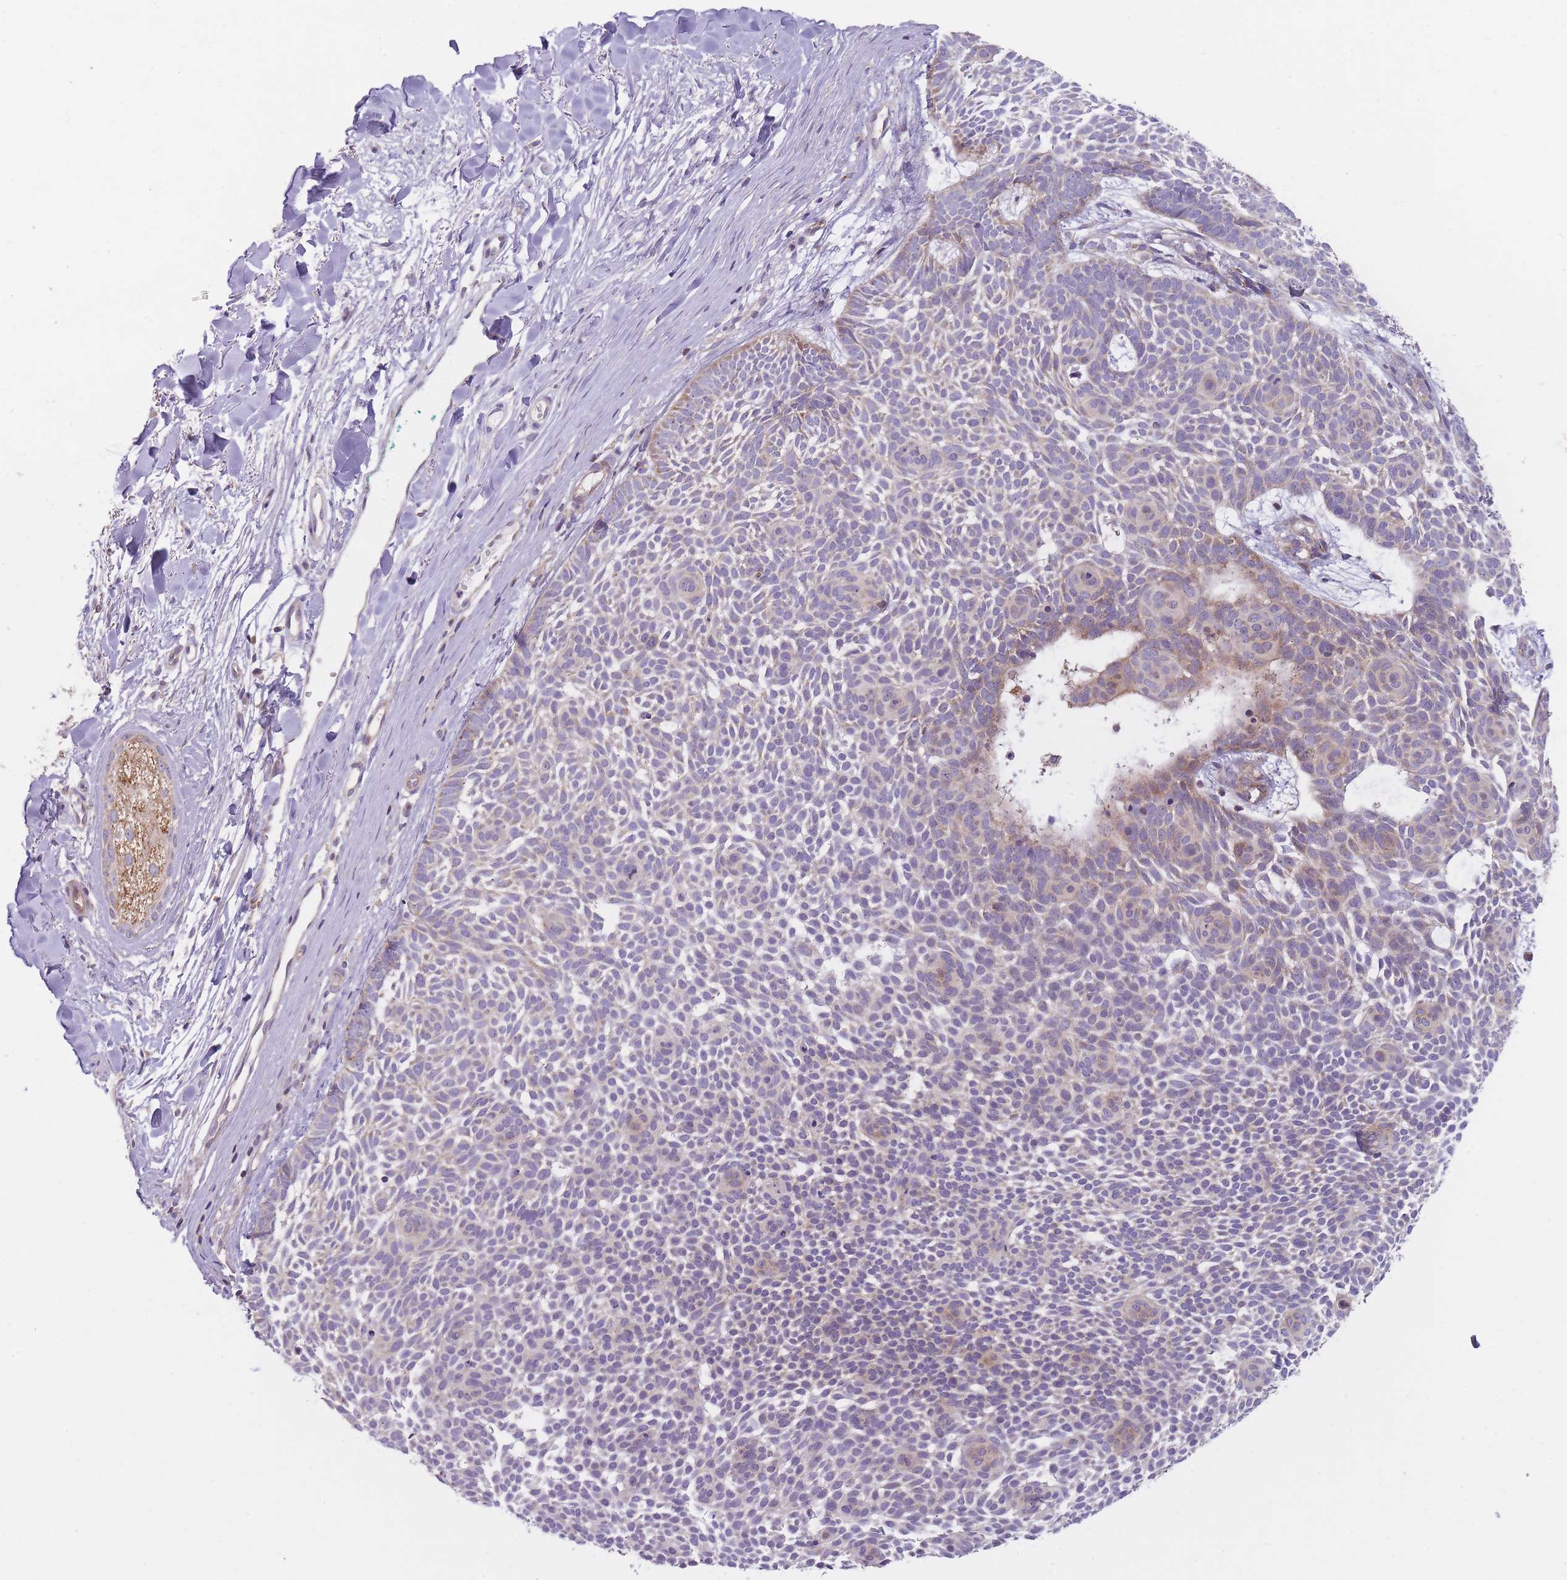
{"staining": {"intensity": "weak", "quantity": "<25%", "location": "cytoplasmic/membranous"}, "tissue": "skin cancer", "cell_type": "Tumor cells", "image_type": "cancer", "snomed": [{"axis": "morphology", "description": "Basal cell carcinoma"}, {"axis": "topography", "description": "Skin"}], "caption": "Immunohistochemistry (IHC) of human skin cancer displays no positivity in tumor cells.", "gene": "NDUFA9", "patient": {"sex": "male", "age": 61}}